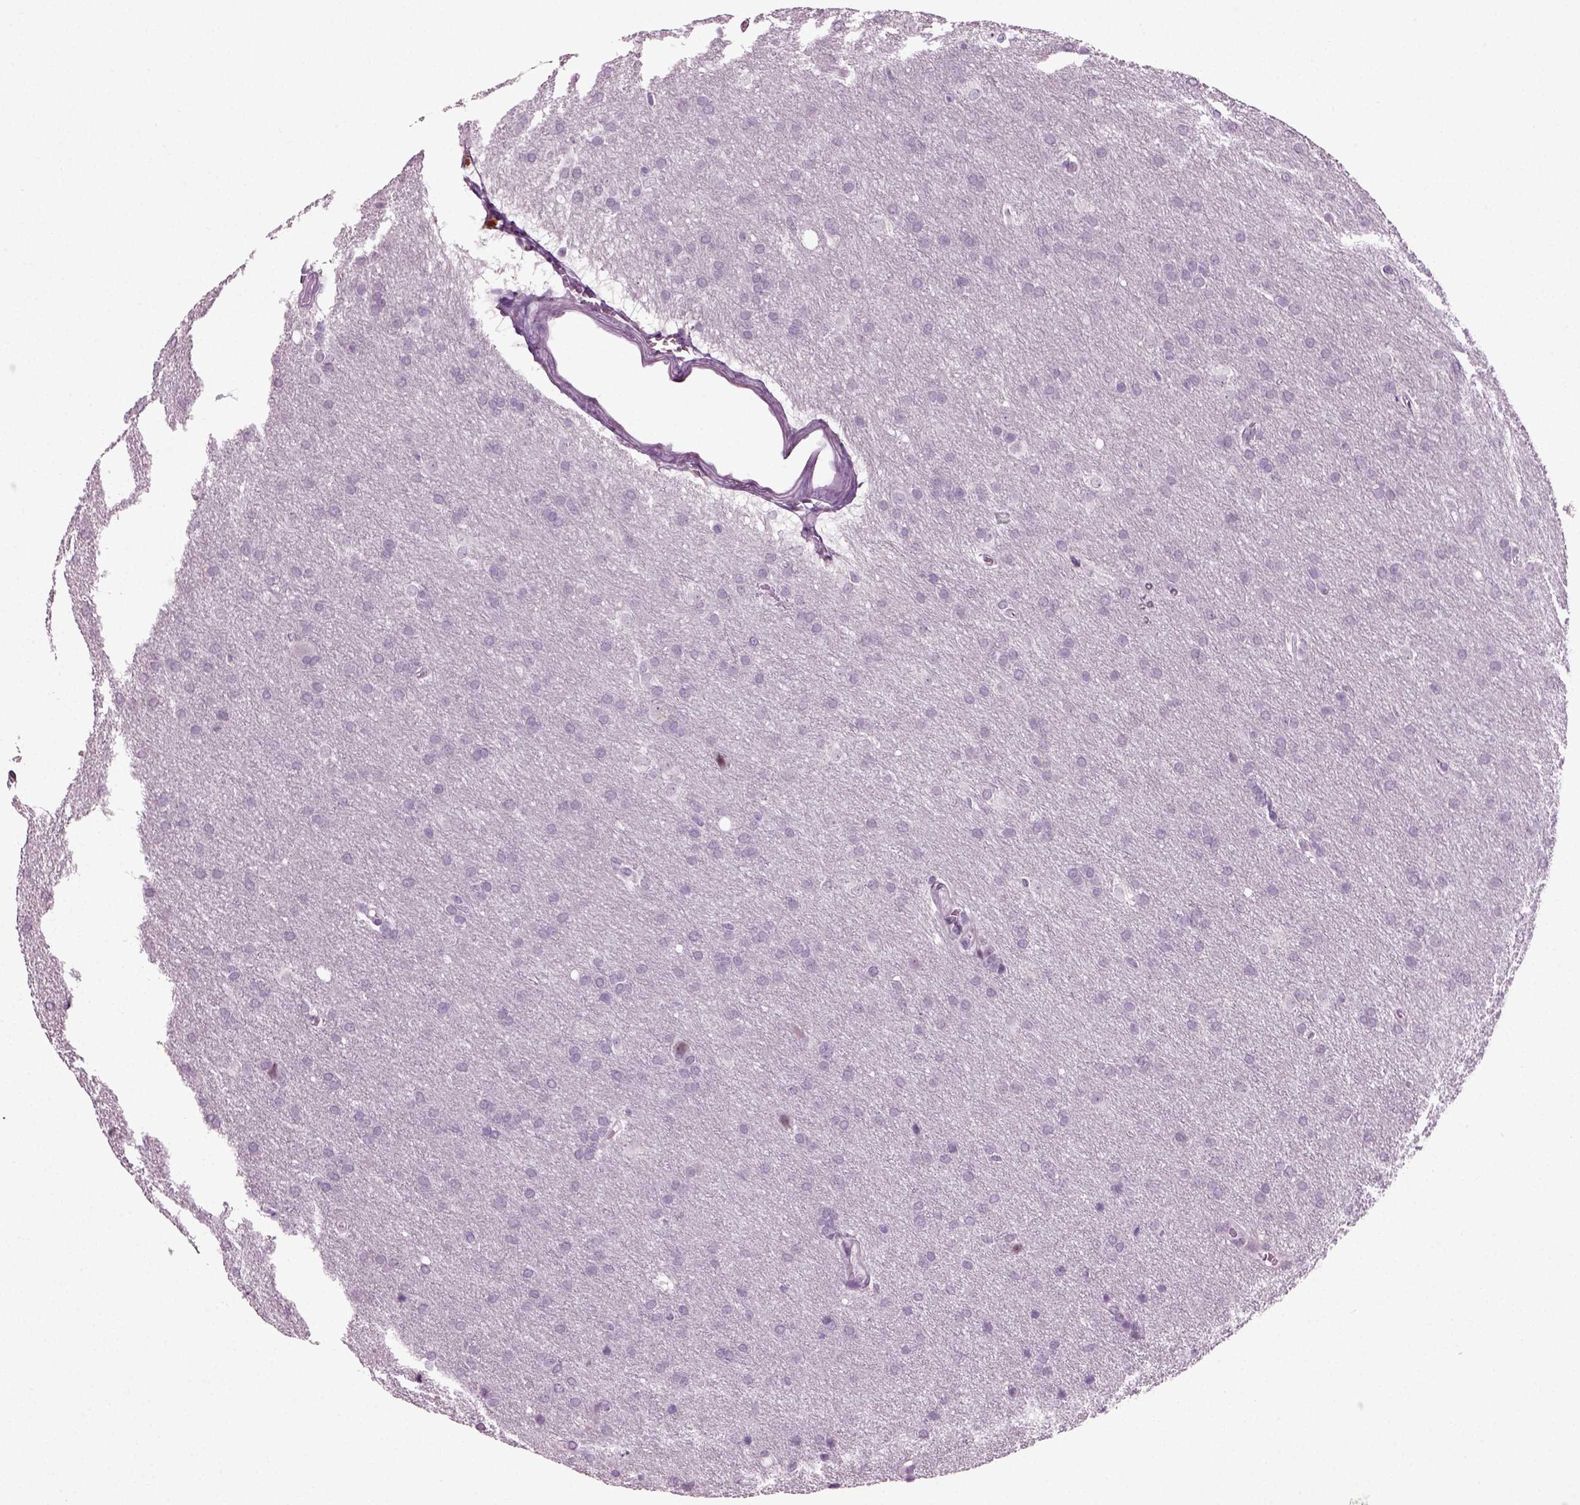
{"staining": {"intensity": "negative", "quantity": "none", "location": "none"}, "tissue": "glioma", "cell_type": "Tumor cells", "image_type": "cancer", "snomed": [{"axis": "morphology", "description": "Glioma, malignant, Low grade"}, {"axis": "topography", "description": "Brain"}], "caption": "DAB (3,3'-diaminobenzidine) immunohistochemical staining of human malignant glioma (low-grade) displays no significant staining in tumor cells.", "gene": "SLC26A8", "patient": {"sex": "female", "age": 32}}